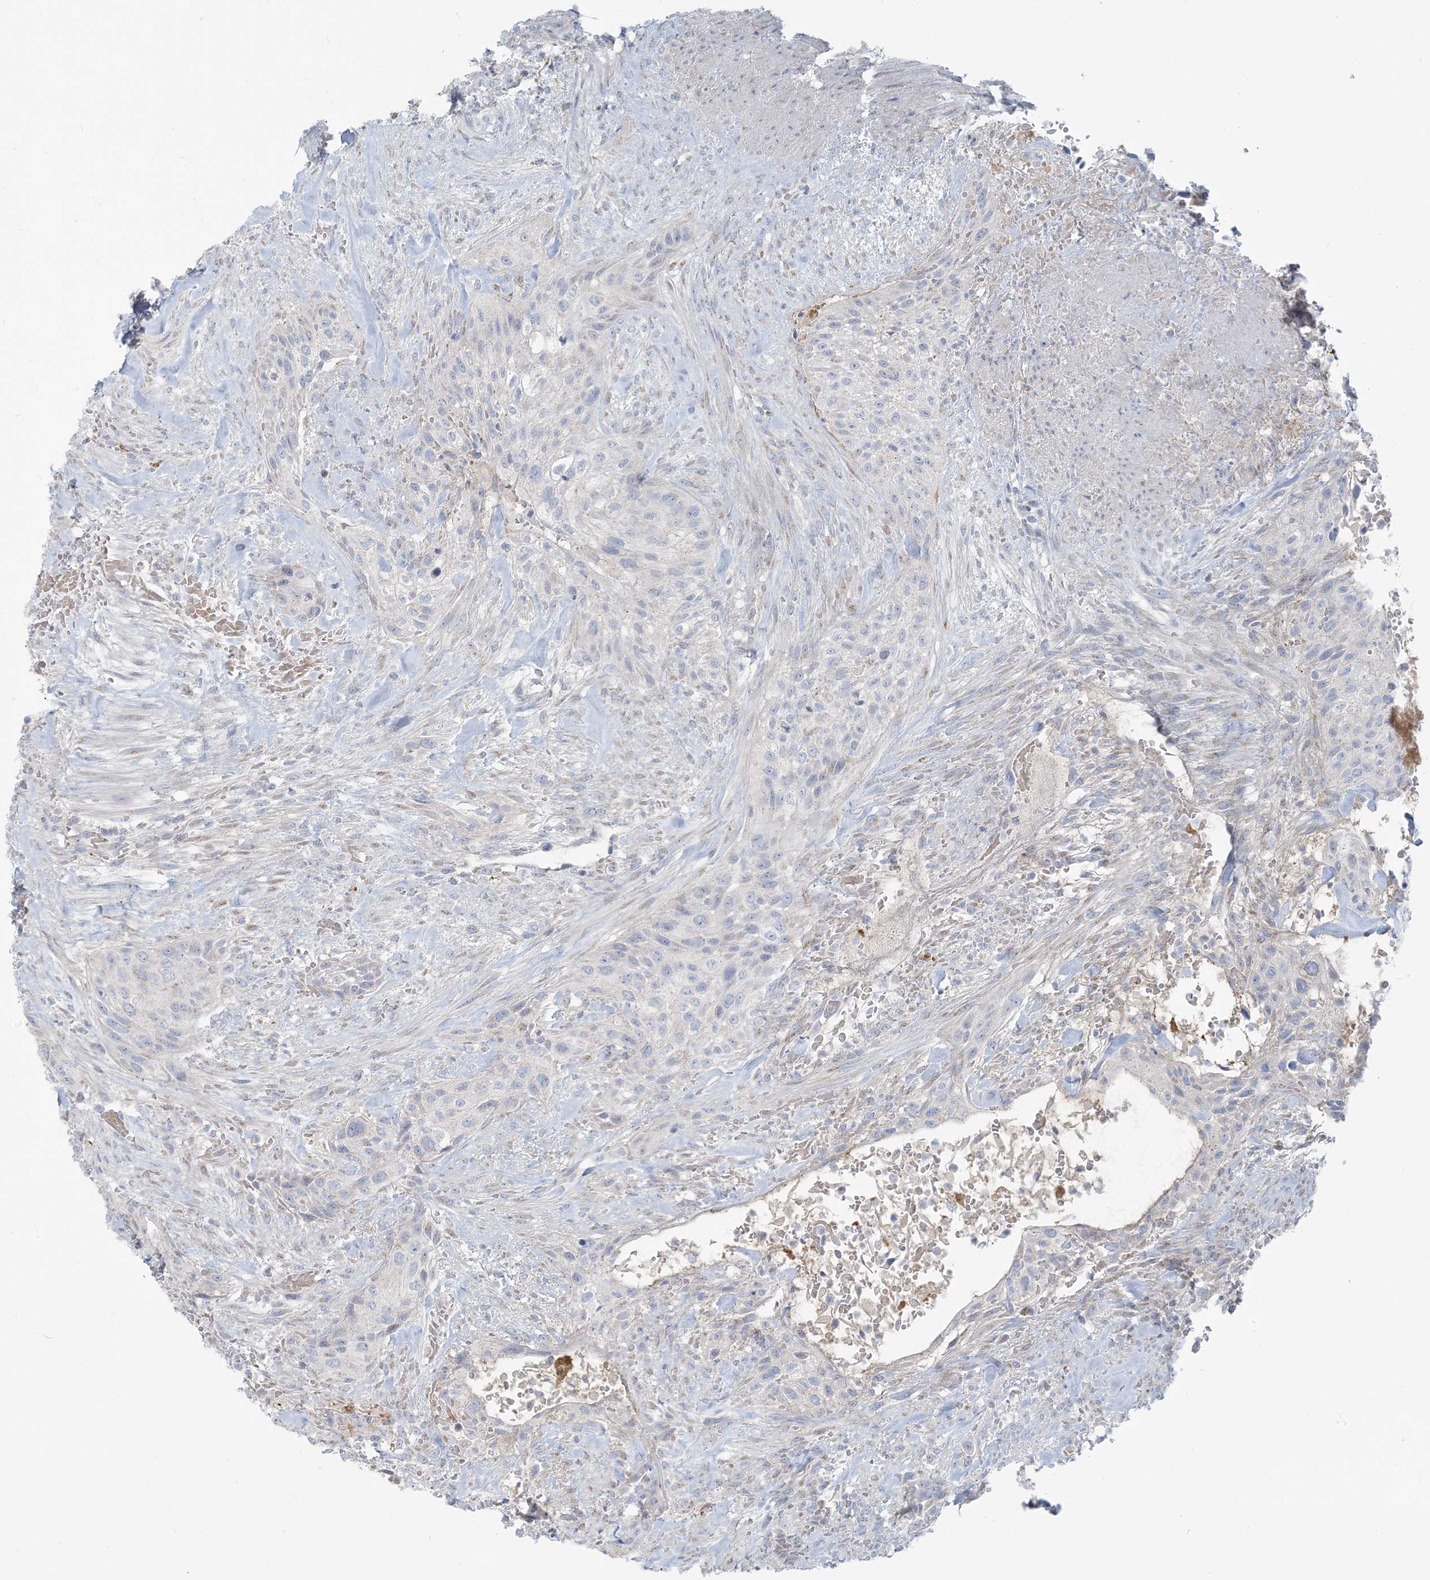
{"staining": {"intensity": "negative", "quantity": "none", "location": "none"}, "tissue": "urothelial cancer", "cell_type": "Tumor cells", "image_type": "cancer", "snomed": [{"axis": "morphology", "description": "Urothelial carcinoma, High grade"}, {"axis": "topography", "description": "Urinary bladder"}], "caption": "IHC micrograph of neoplastic tissue: human urothelial cancer stained with DAB (3,3'-diaminobenzidine) demonstrates no significant protein staining in tumor cells.", "gene": "SCML1", "patient": {"sex": "male", "age": 35}}